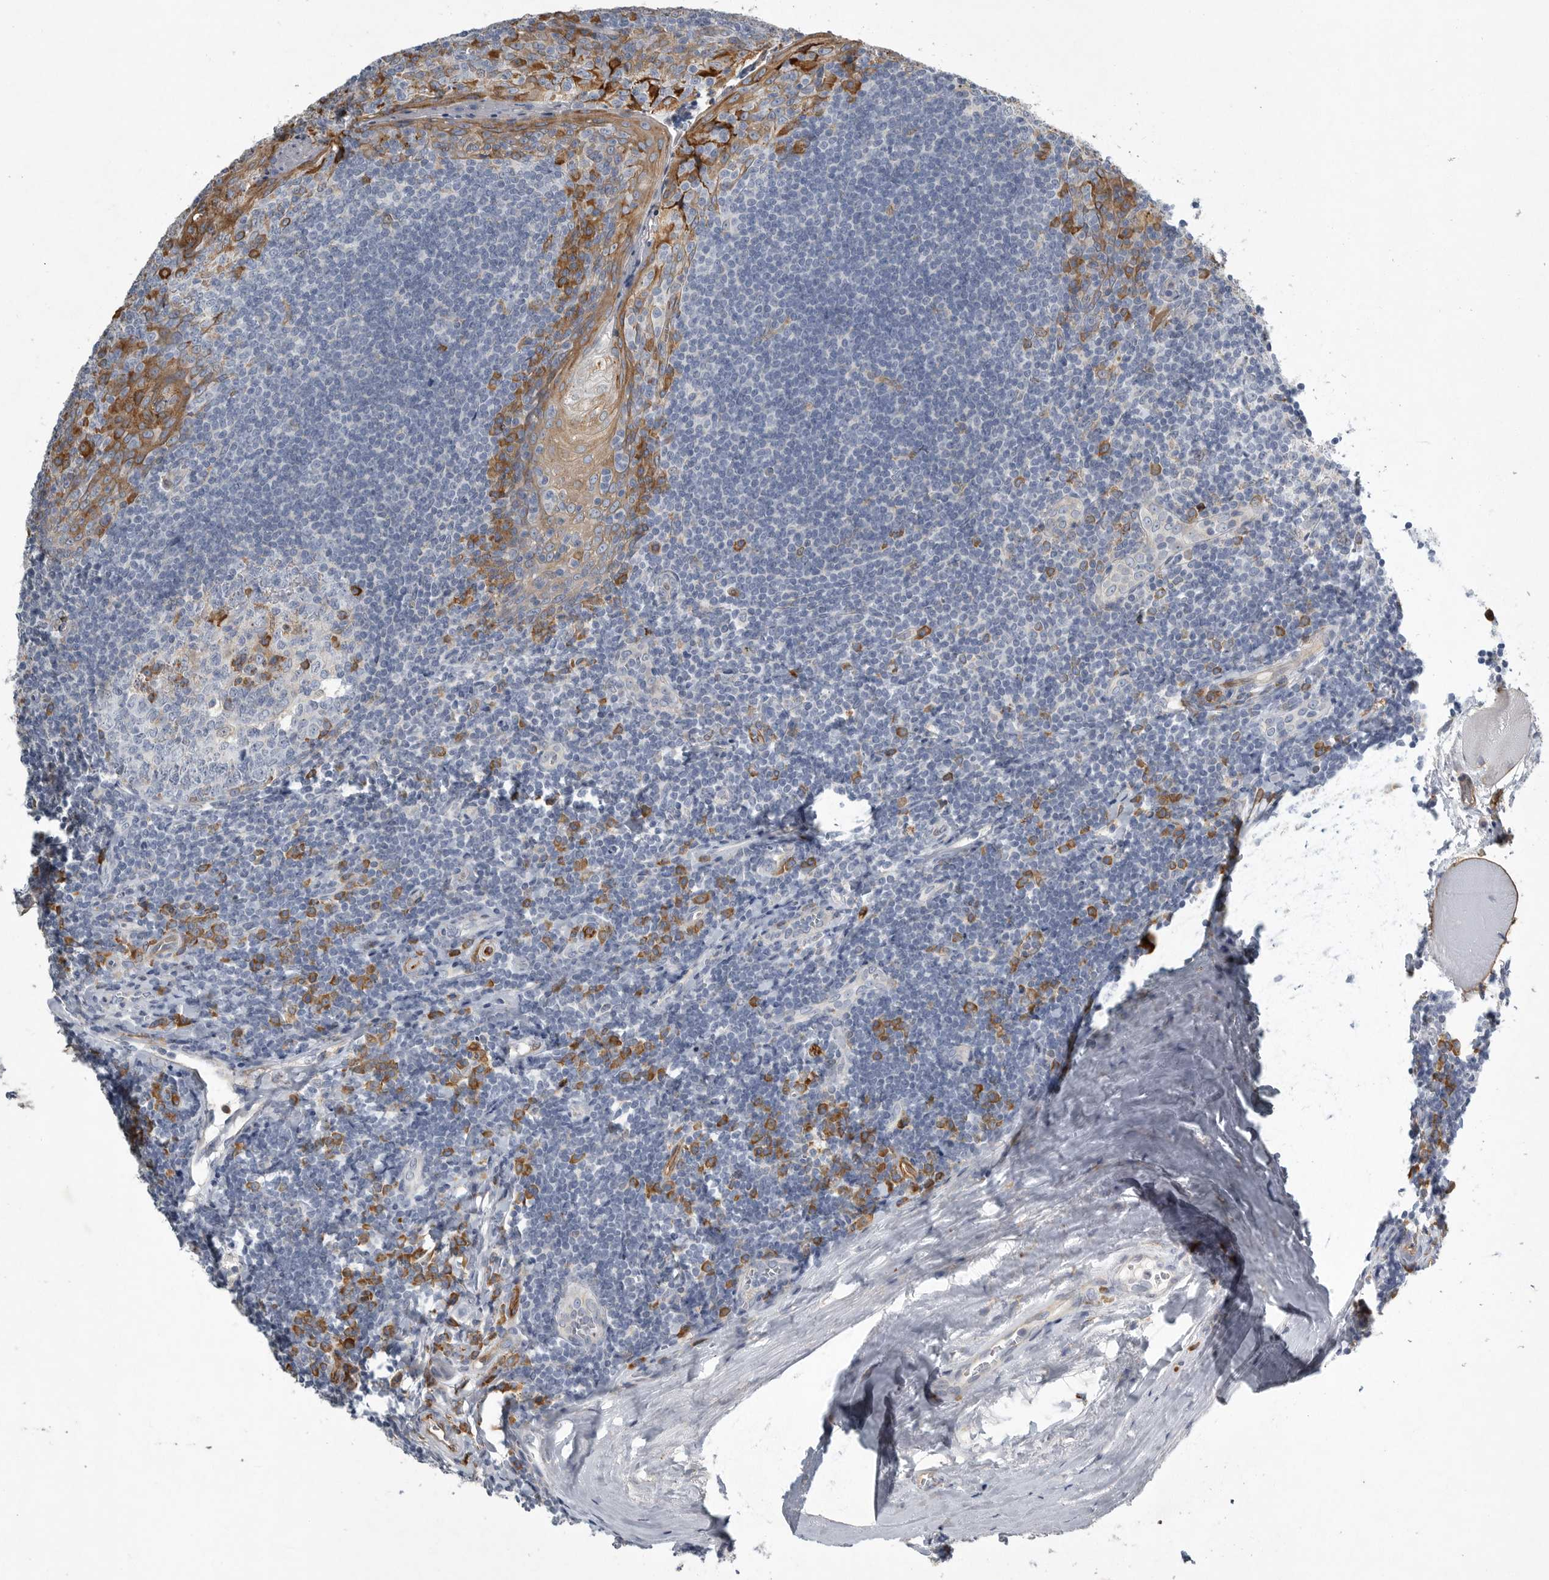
{"staining": {"intensity": "strong", "quantity": "<25%", "location": "cytoplasmic/membranous"}, "tissue": "tonsil", "cell_type": "Germinal center cells", "image_type": "normal", "snomed": [{"axis": "morphology", "description": "Normal tissue, NOS"}, {"axis": "topography", "description": "Tonsil"}], "caption": "The histopathology image demonstrates staining of unremarkable tonsil, revealing strong cytoplasmic/membranous protein expression (brown color) within germinal center cells.", "gene": "MINPP1", "patient": {"sex": "male", "age": 27}}